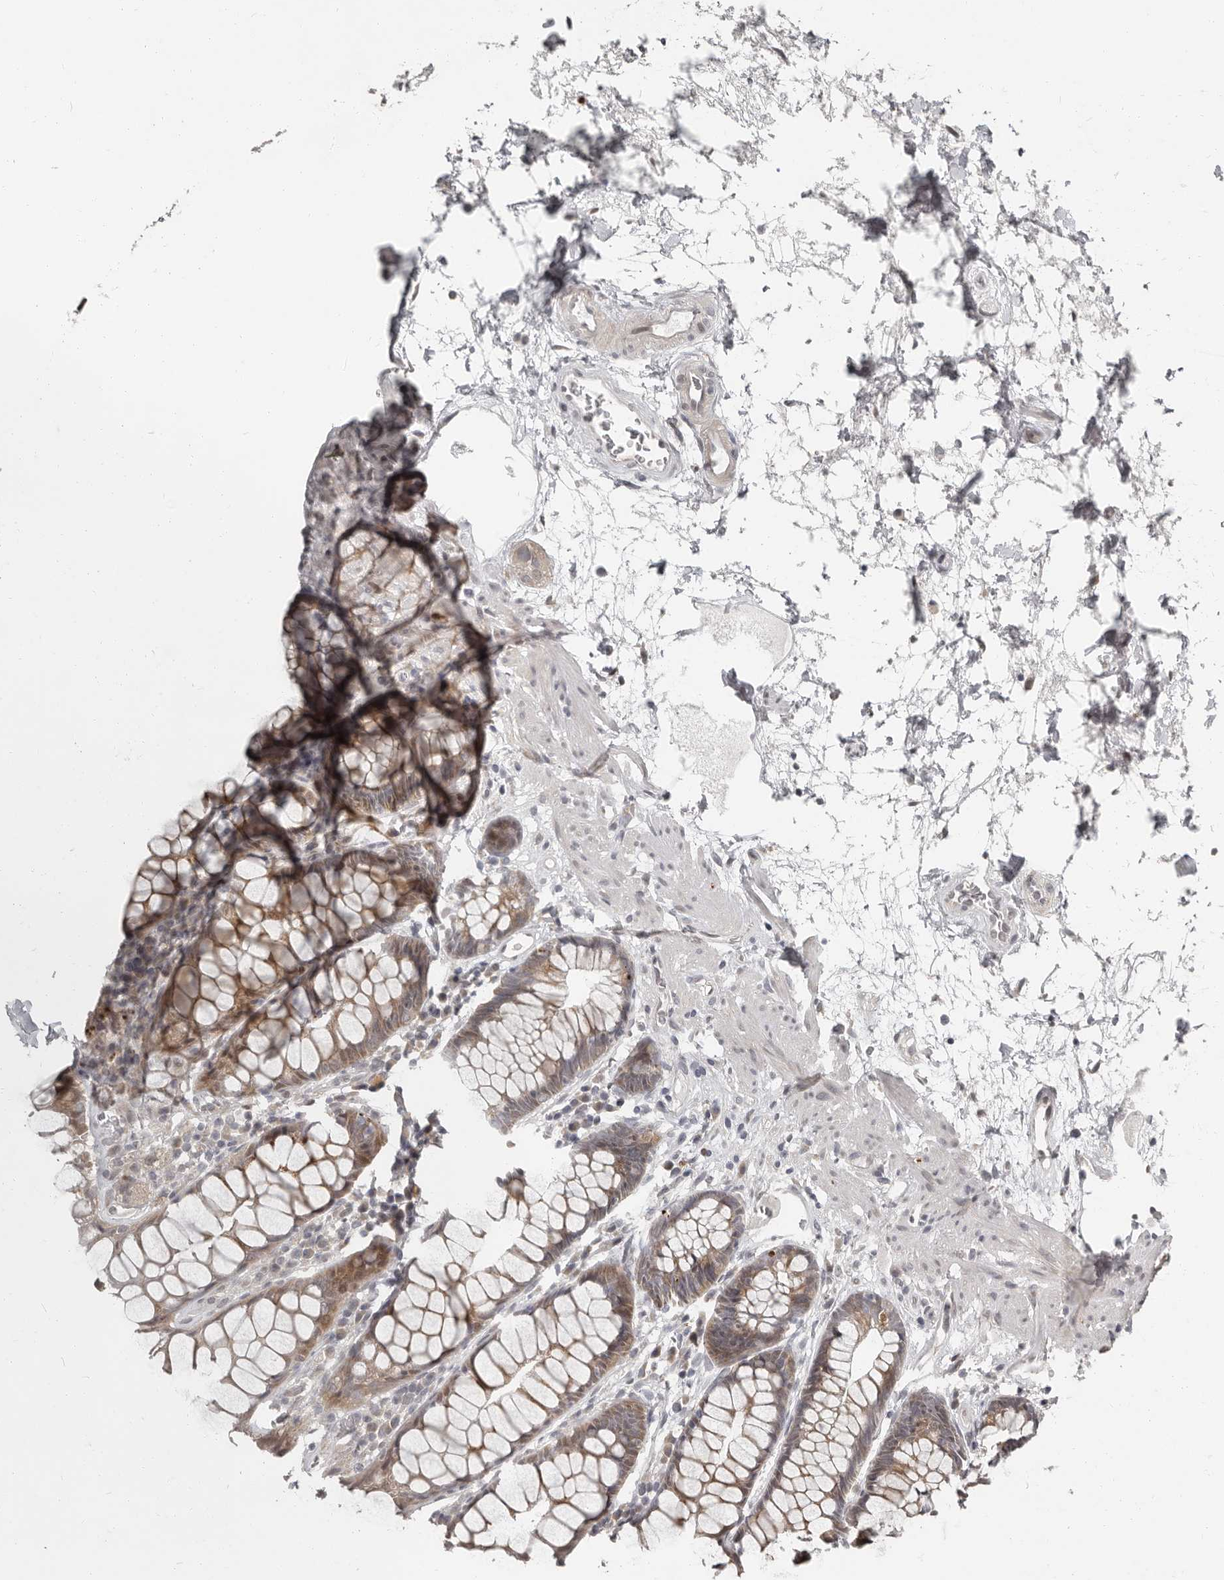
{"staining": {"intensity": "weak", "quantity": ">75%", "location": "cytoplasmic/membranous,nuclear"}, "tissue": "rectum", "cell_type": "Glandular cells", "image_type": "normal", "snomed": [{"axis": "morphology", "description": "Normal tissue, NOS"}, {"axis": "topography", "description": "Rectum"}], "caption": "Rectum was stained to show a protein in brown. There is low levels of weak cytoplasmic/membranous,nuclear staining in approximately >75% of glandular cells. (DAB (3,3'-diaminobenzidine) IHC, brown staining for protein, blue staining for nuclei).", "gene": "APOL6", "patient": {"sex": "male", "age": 64}}